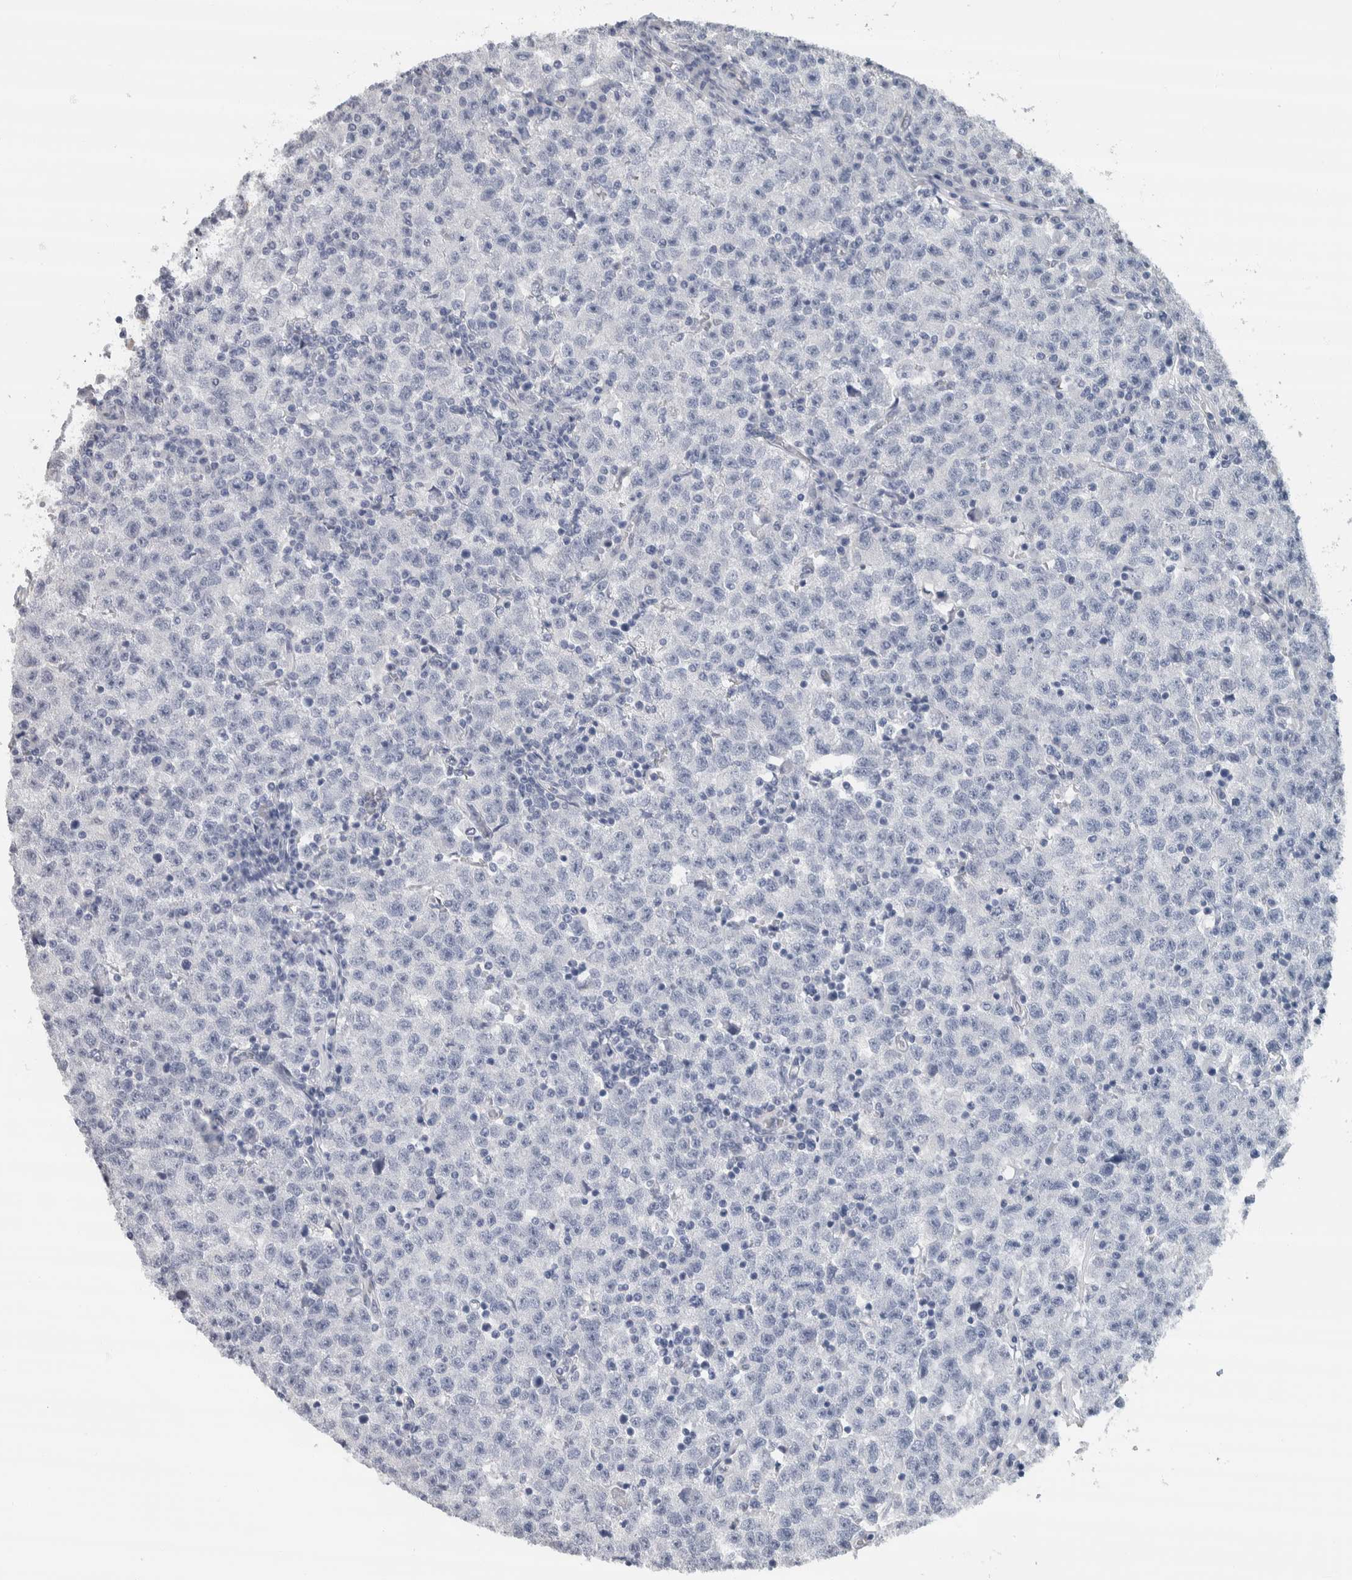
{"staining": {"intensity": "negative", "quantity": "none", "location": "none"}, "tissue": "testis cancer", "cell_type": "Tumor cells", "image_type": "cancer", "snomed": [{"axis": "morphology", "description": "Seminoma, NOS"}, {"axis": "topography", "description": "Testis"}], "caption": "The histopathology image shows no staining of tumor cells in testis cancer.", "gene": "NEFM", "patient": {"sex": "male", "age": 22}}